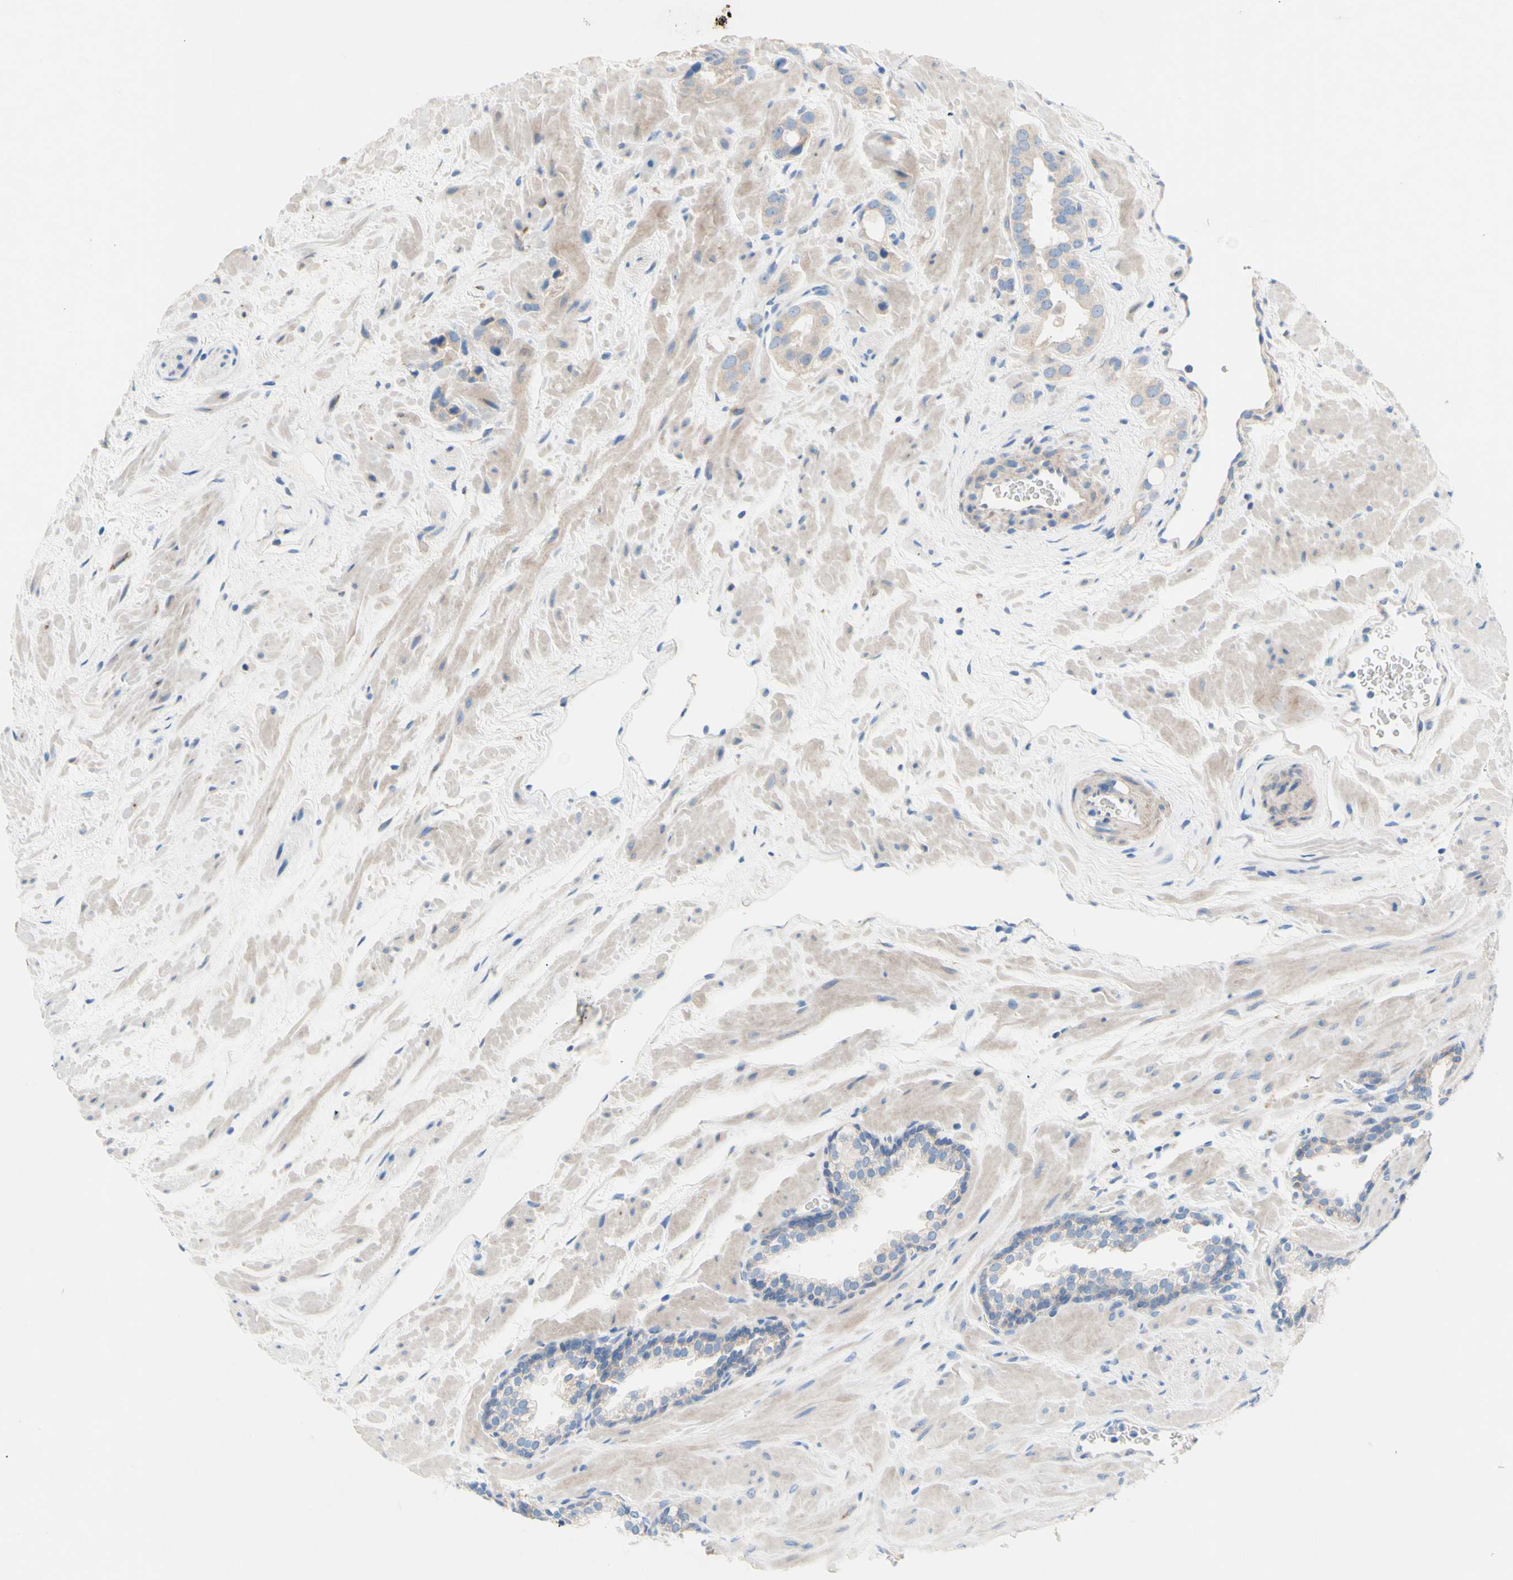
{"staining": {"intensity": "weak", "quantity": "<25%", "location": "cytoplasmic/membranous"}, "tissue": "prostate cancer", "cell_type": "Tumor cells", "image_type": "cancer", "snomed": [{"axis": "morphology", "description": "Adenocarcinoma, High grade"}, {"axis": "topography", "description": "Prostate"}], "caption": "An IHC micrograph of high-grade adenocarcinoma (prostate) is shown. There is no staining in tumor cells of high-grade adenocarcinoma (prostate).", "gene": "TMIGD2", "patient": {"sex": "male", "age": 64}}